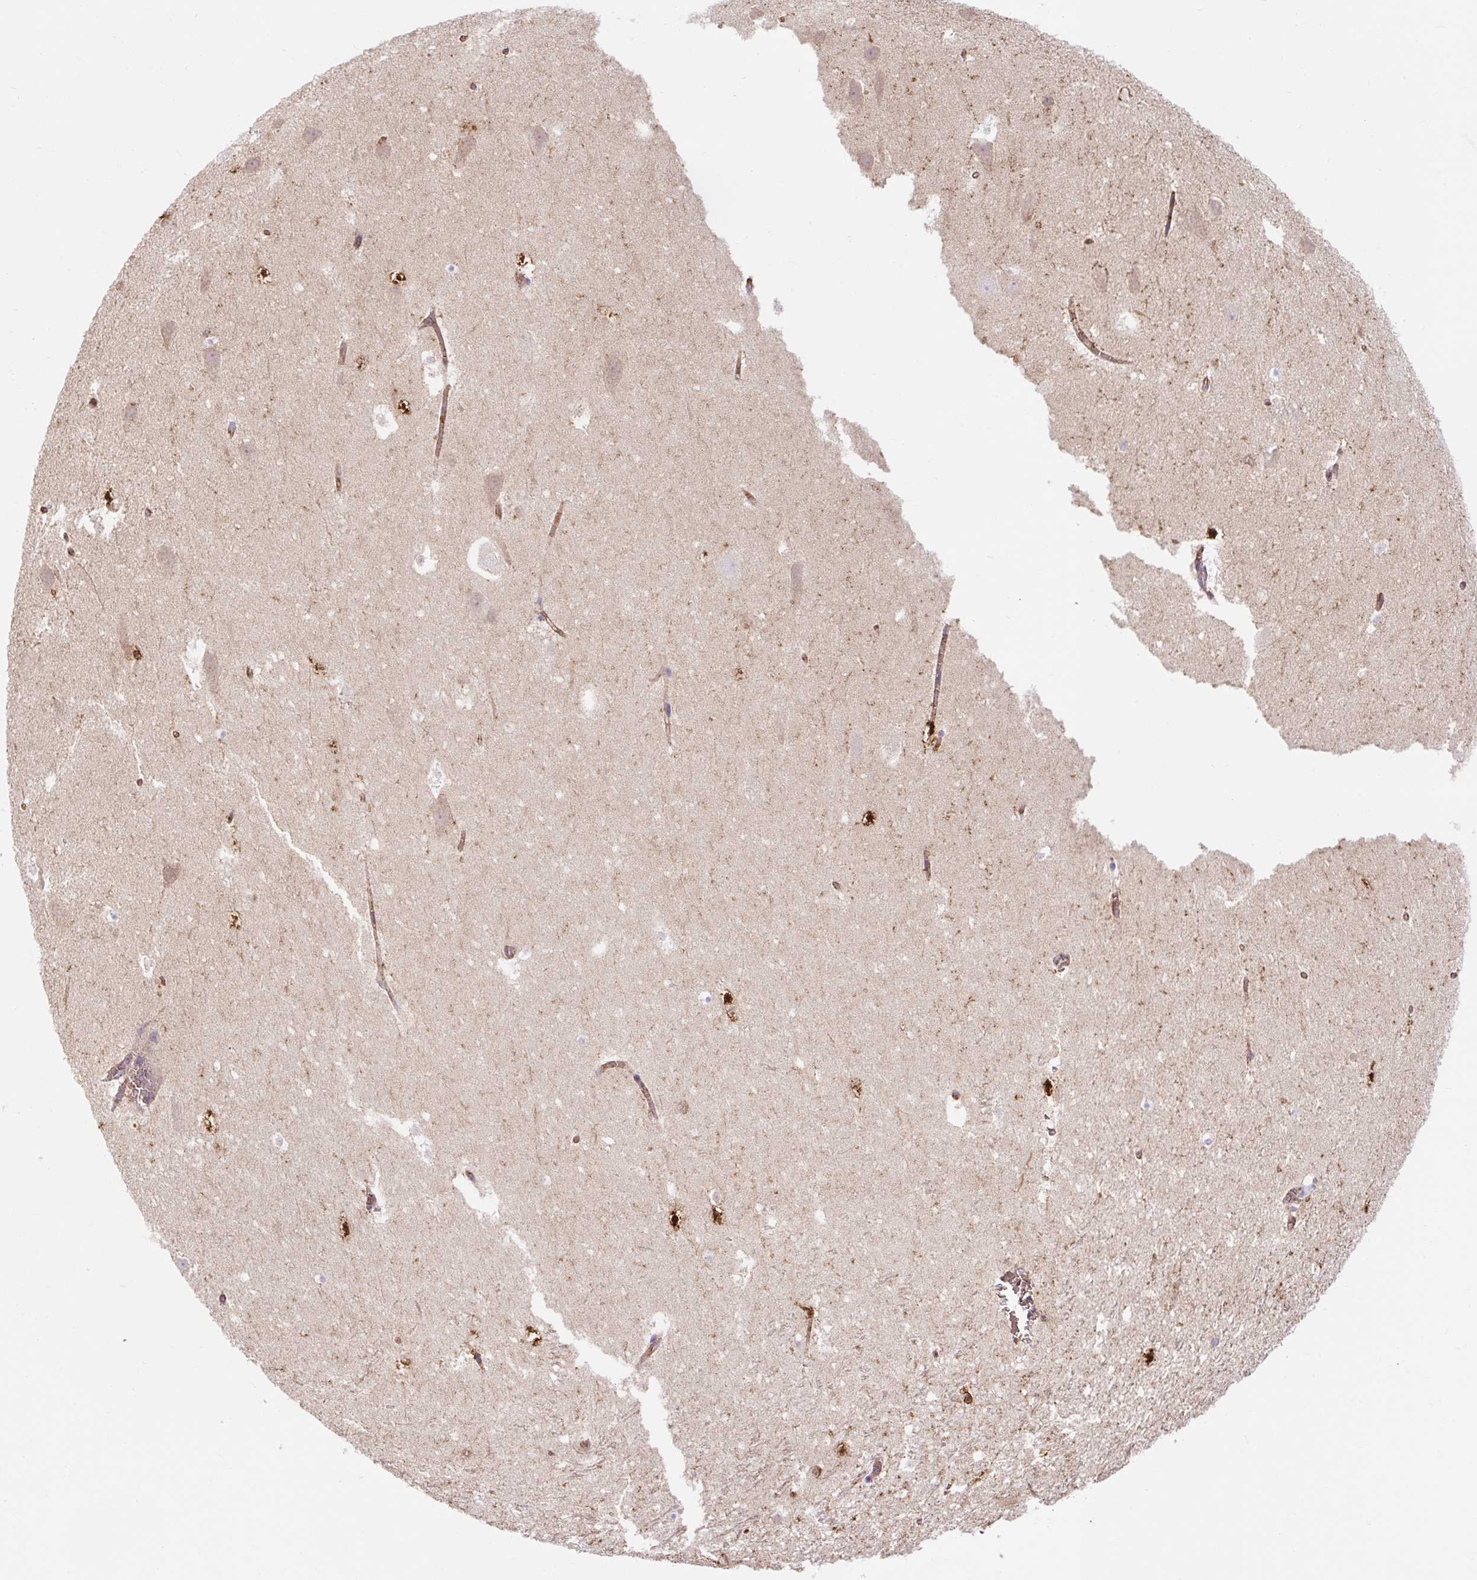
{"staining": {"intensity": "strong", "quantity": "<25%", "location": "cytoplasmic/membranous,nuclear"}, "tissue": "hippocampus", "cell_type": "Glial cells", "image_type": "normal", "snomed": [{"axis": "morphology", "description": "Normal tissue, NOS"}, {"axis": "topography", "description": "Hippocampus"}], "caption": "Immunohistochemistry staining of benign hippocampus, which exhibits medium levels of strong cytoplasmic/membranous,nuclear positivity in about <25% of glial cells indicating strong cytoplasmic/membranous,nuclear protein expression. The staining was performed using DAB (3,3'-diaminobenzidine) (brown) for protein detection and nuclei were counterstained in hematoxylin (blue).", "gene": "HIP1R", "patient": {"sex": "female", "age": 42}}